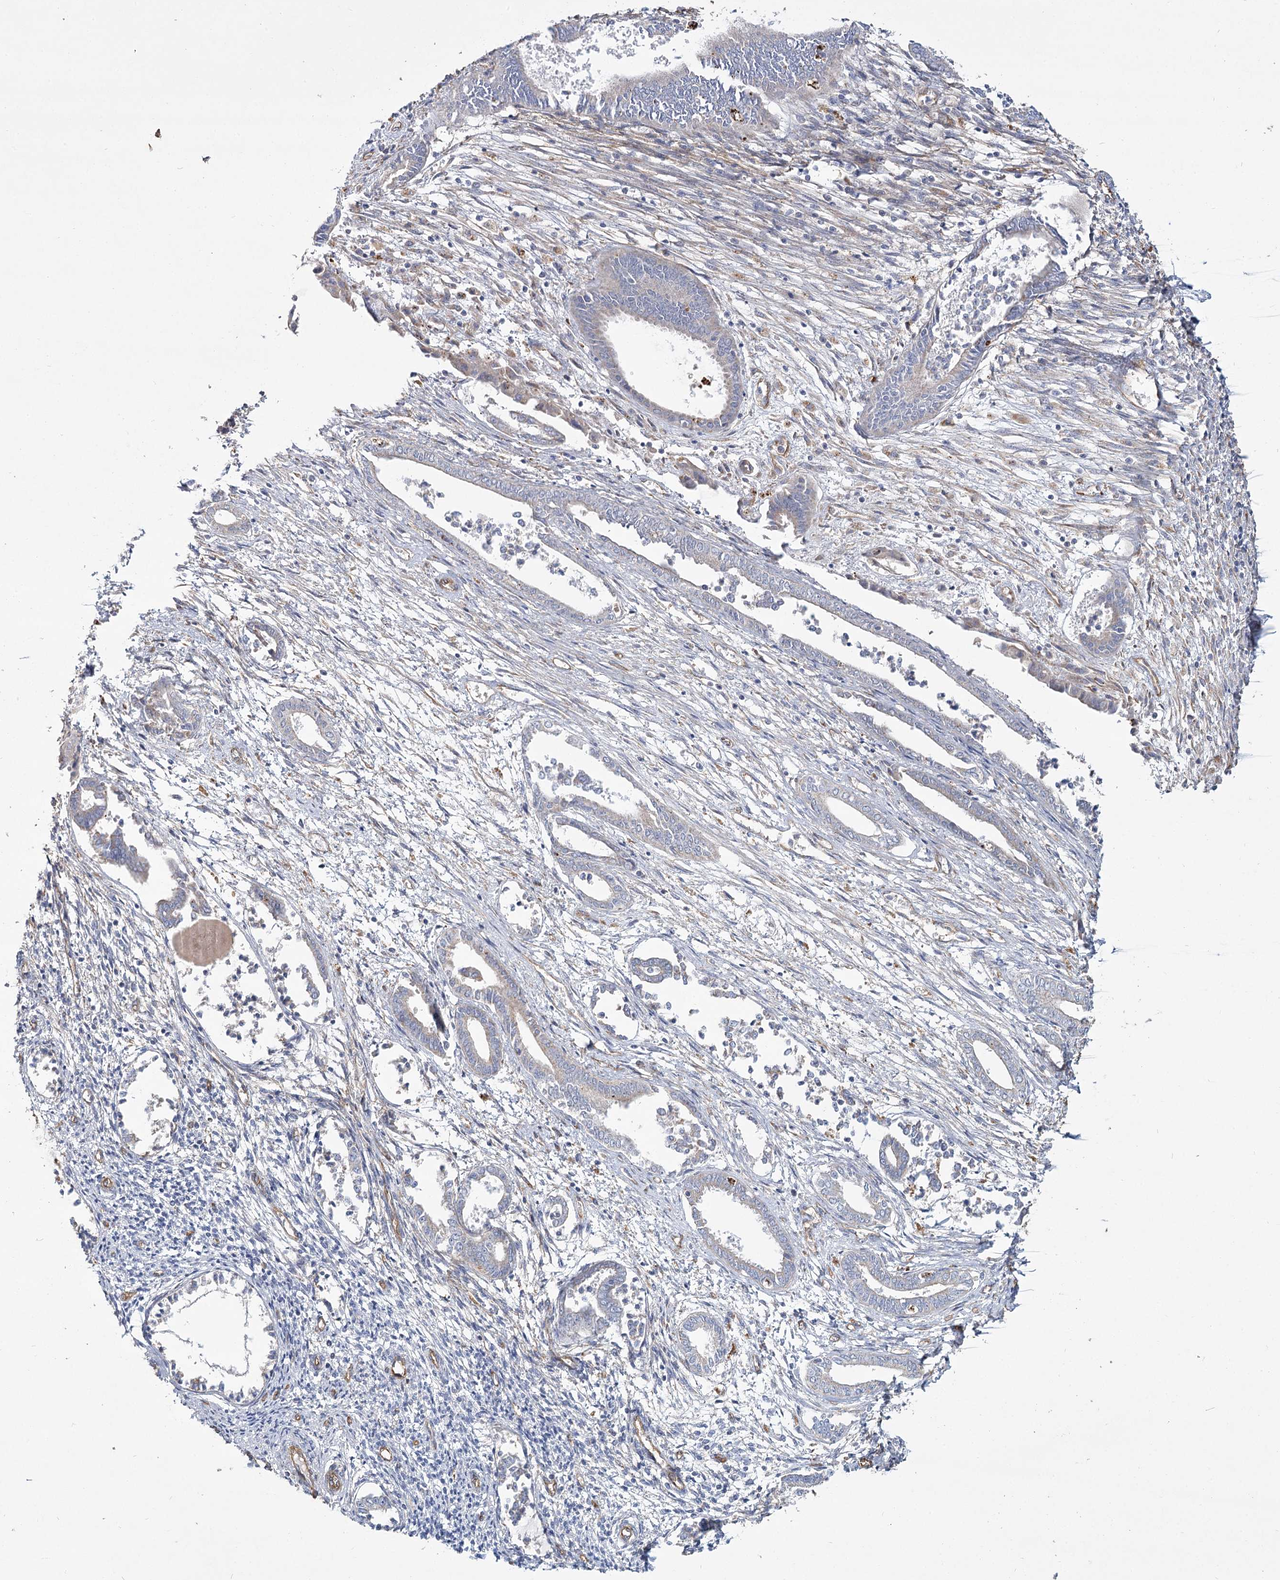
{"staining": {"intensity": "negative", "quantity": "none", "location": "none"}, "tissue": "endometrium", "cell_type": "Cells in endometrial stroma", "image_type": "normal", "snomed": [{"axis": "morphology", "description": "Normal tissue, NOS"}, {"axis": "topography", "description": "Endometrium"}], "caption": "Immunohistochemistry (IHC) of normal human endometrium displays no expression in cells in endometrial stroma.", "gene": "TMEM164", "patient": {"sex": "female", "age": 56}}